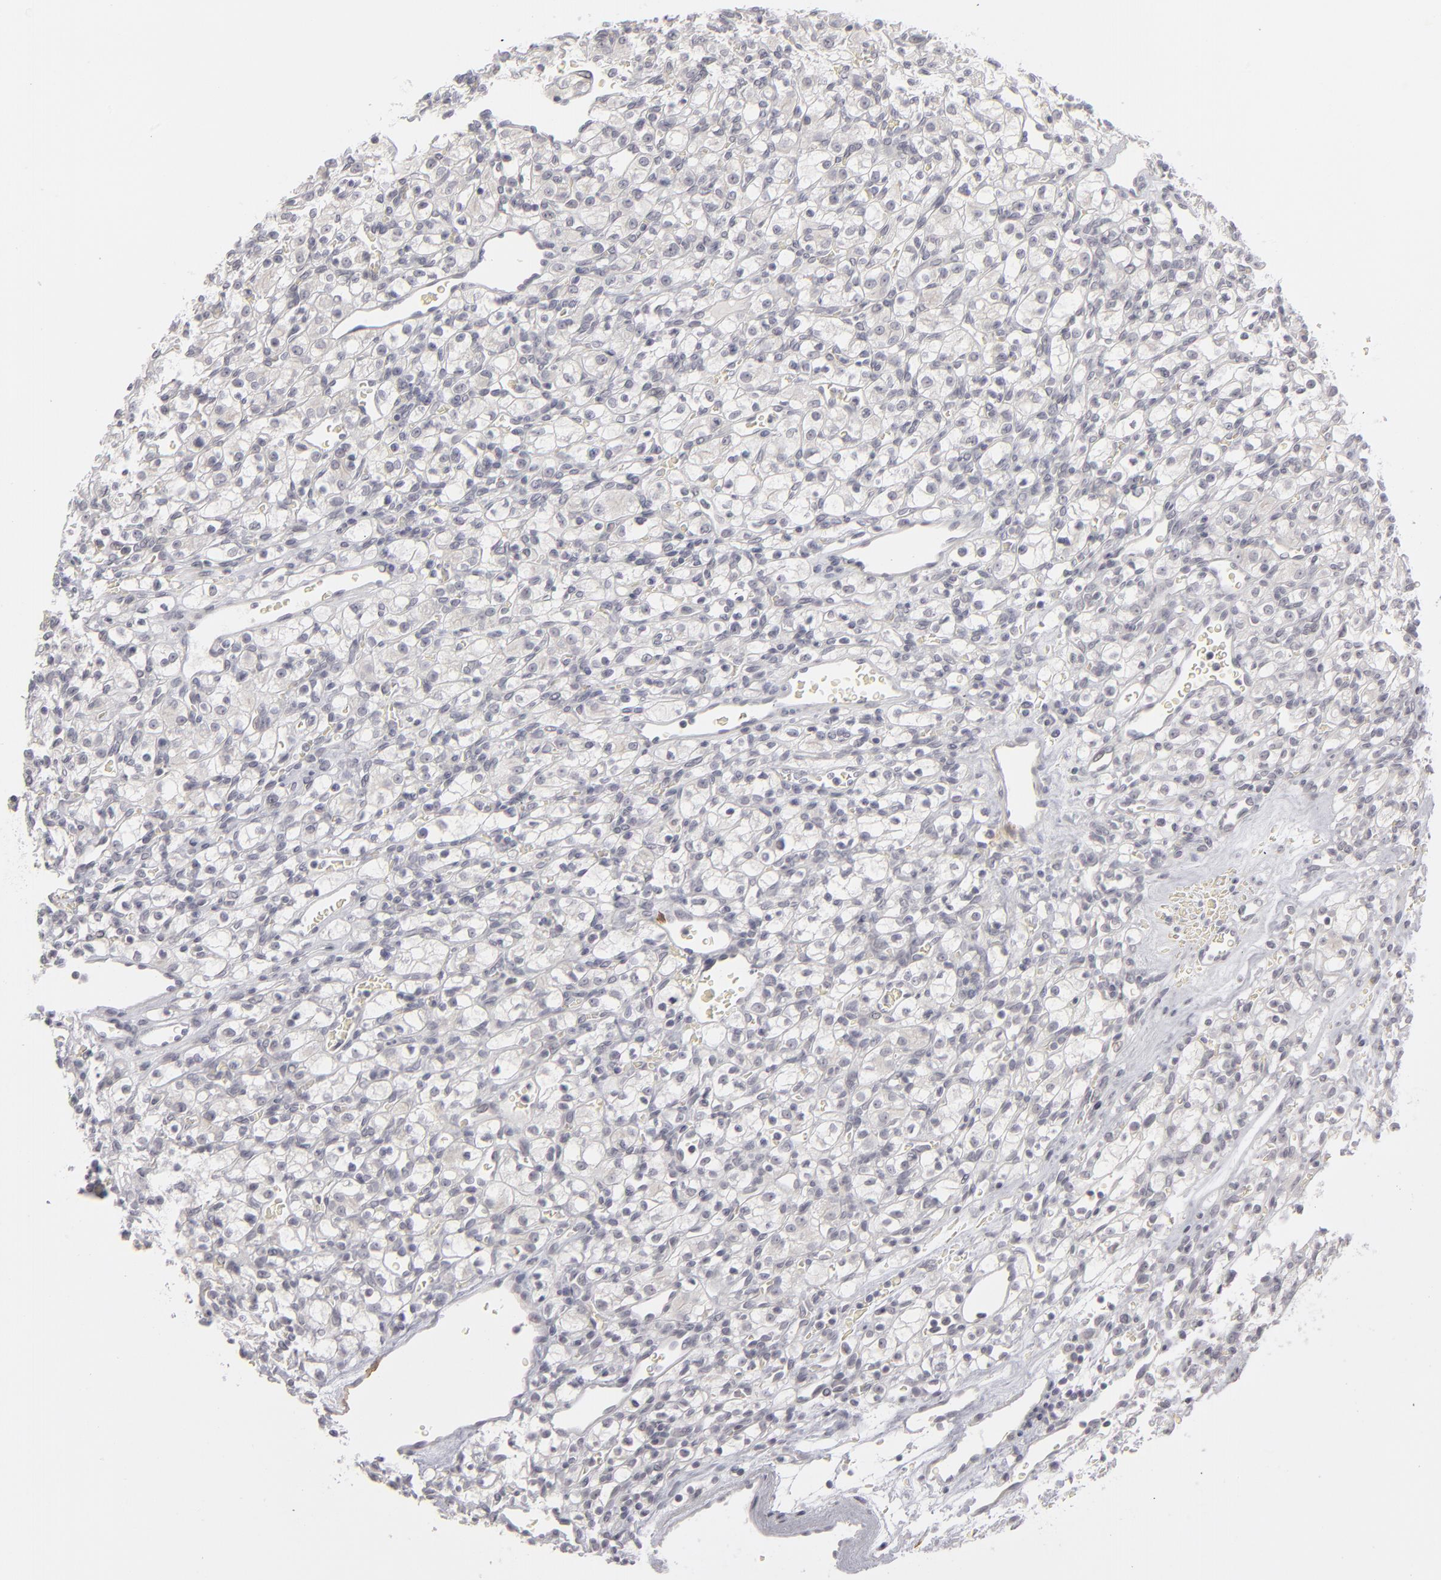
{"staining": {"intensity": "negative", "quantity": "none", "location": "none"}, "tissue": "renal cancer", "cell_type": "Tumor cells", "image_type": "cancer", "snomed": [{"axis": "morphology", "description": "Adenocarcinoma, NOS"}, {"axis": "topography", "description": "Kidney"}], "caption": "Human renal adenocarcinoma stained for a protein using immunohistochemistry displays no expression in tumor cells.", "gene": "KIAA1210", "patient": {"sex": "female", "age": 62}}